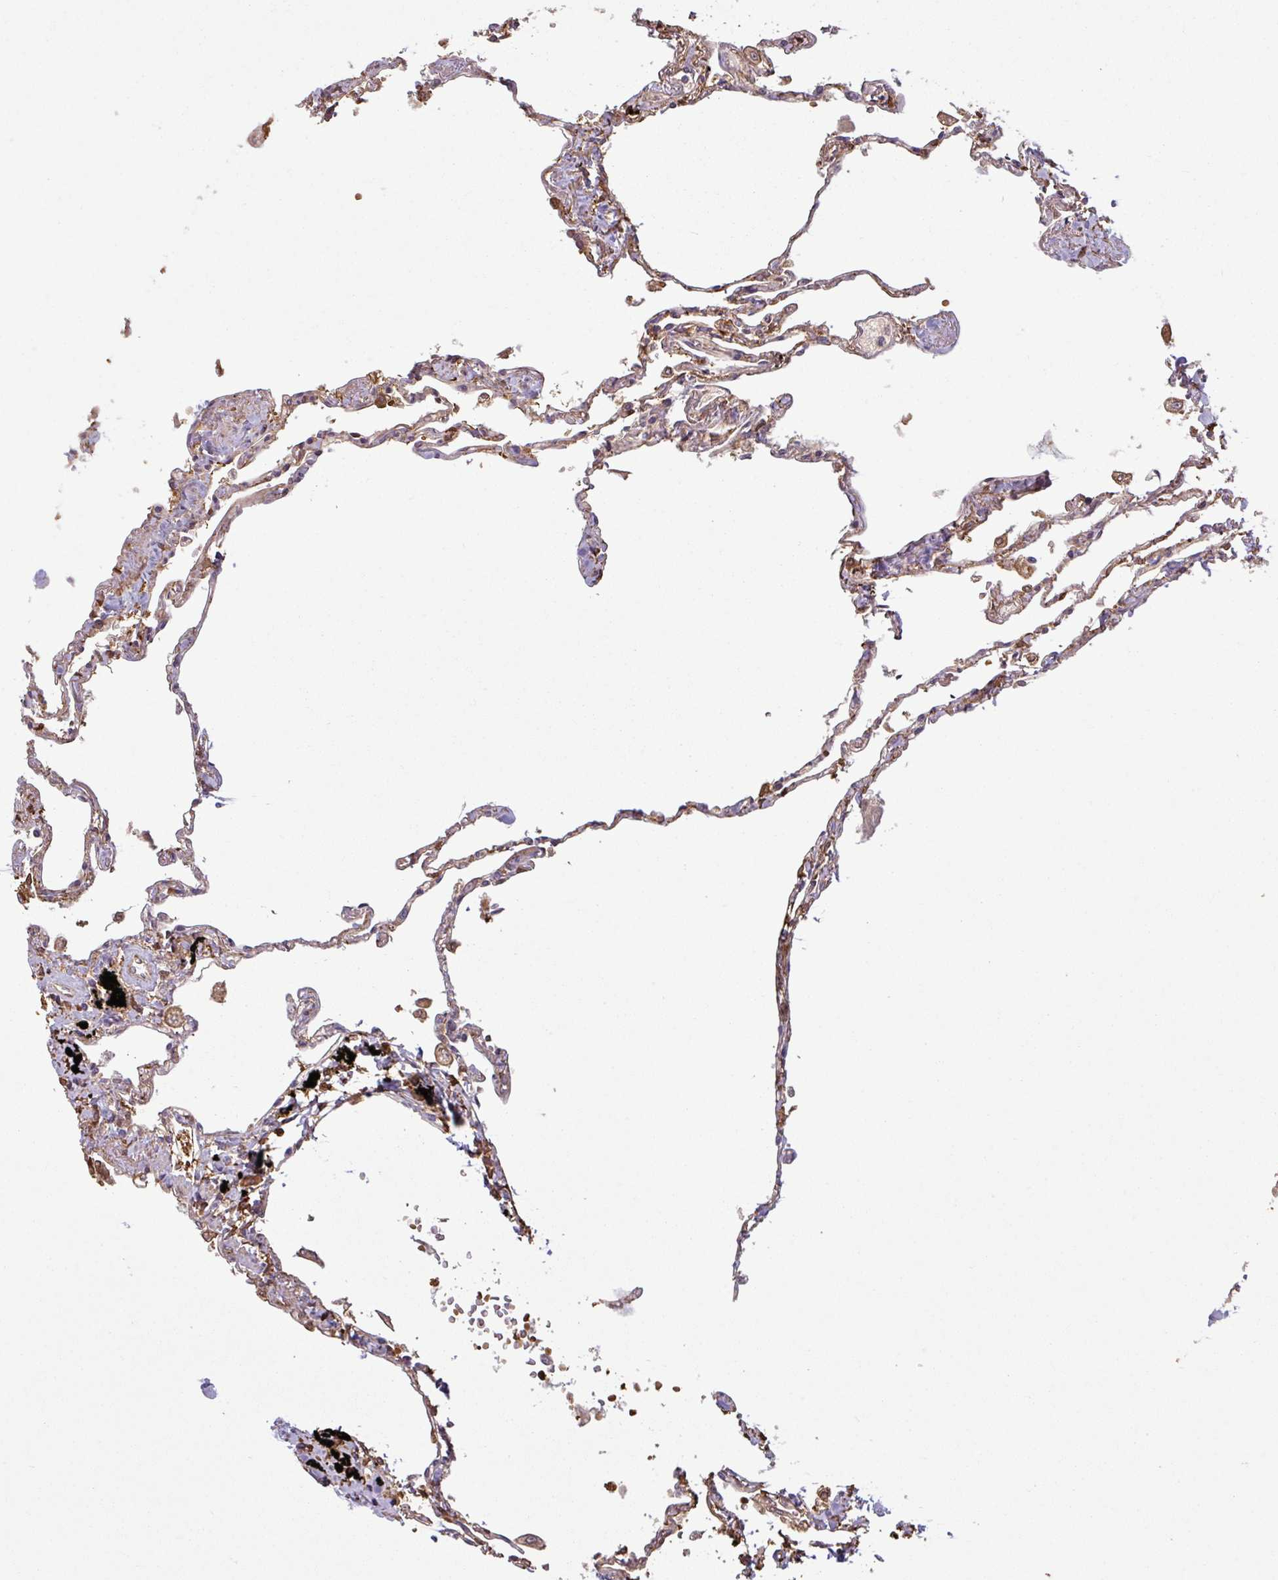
{"staining": {"intensity": "moderate", "quantity": "25%-75%", "location": "cytoplasmic/membranous"}, "tissue": "lung", "cell_type": "Alveolar cells", "image_type": "normal", "snomed": [{"axis": "morphology", "description": "Normal tissue, NOS"}, {"axis": "topography", "description": "Lung"}], "caption": "Moderate cytoplasmic/membranous positivity is identified in about 25%-75% of alveolar cells in normal lung.", "gene": "MAP3K6", "patient": {"sex": "female", "age": 67}}